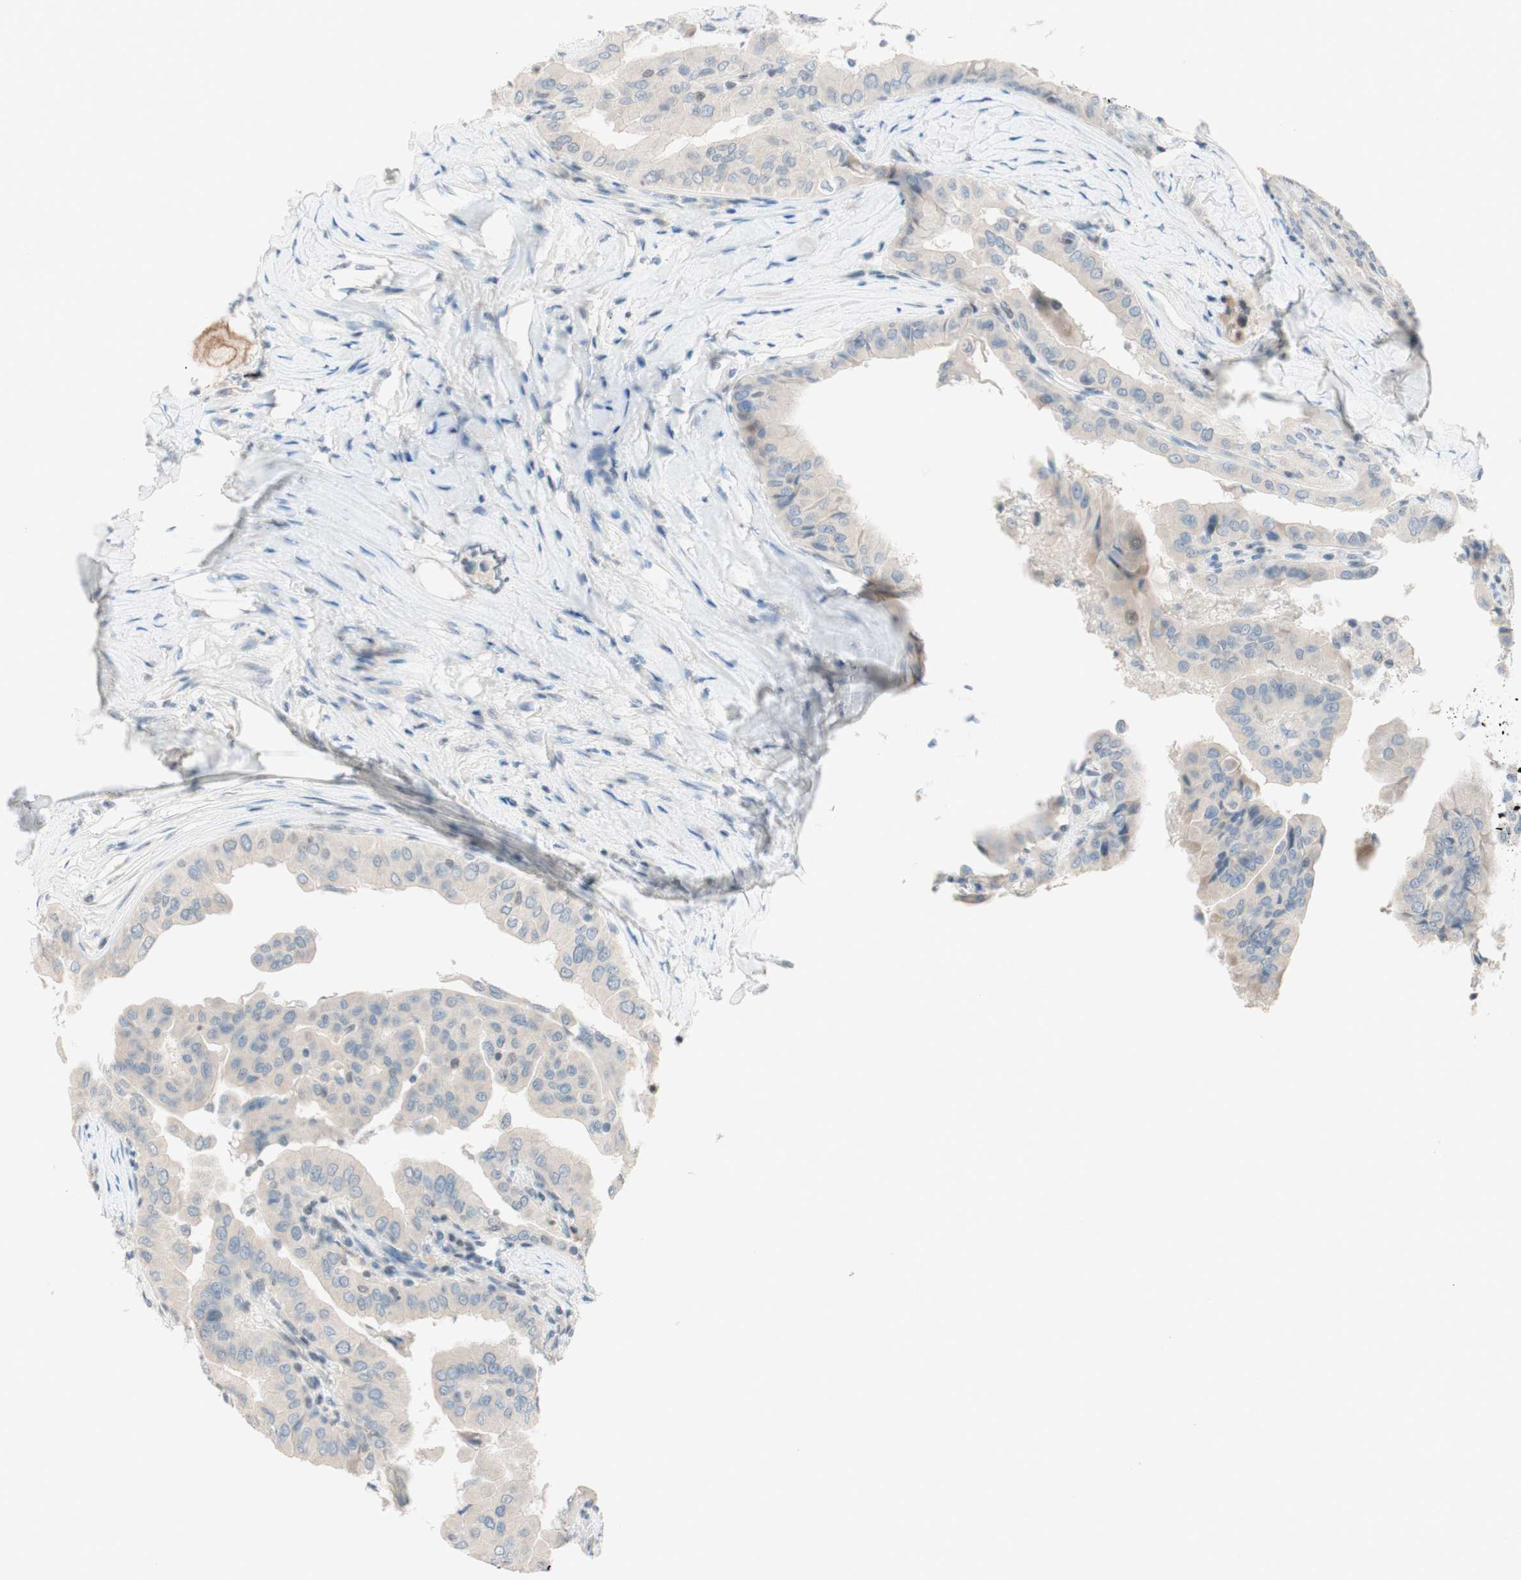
{"staining": {"intensity": "negative", "quantity": "none", "location": "none"}, "tissue": "thyroid cancer", "cell_type": "Tumor cells", "image_type": "cancer", "snomed": [{"axis": "morphology", "description": "Papillary adenocarcinoma, NOS"}, {"axis": "topography", "description": "Thyroid gland"}], "caption": "The micrograph displays no significant positivity in tumor cells of papillary adenocarcinoma (thyroid).", "gene": "JPH1", "patient": {"sex": "male", "age": 33}}